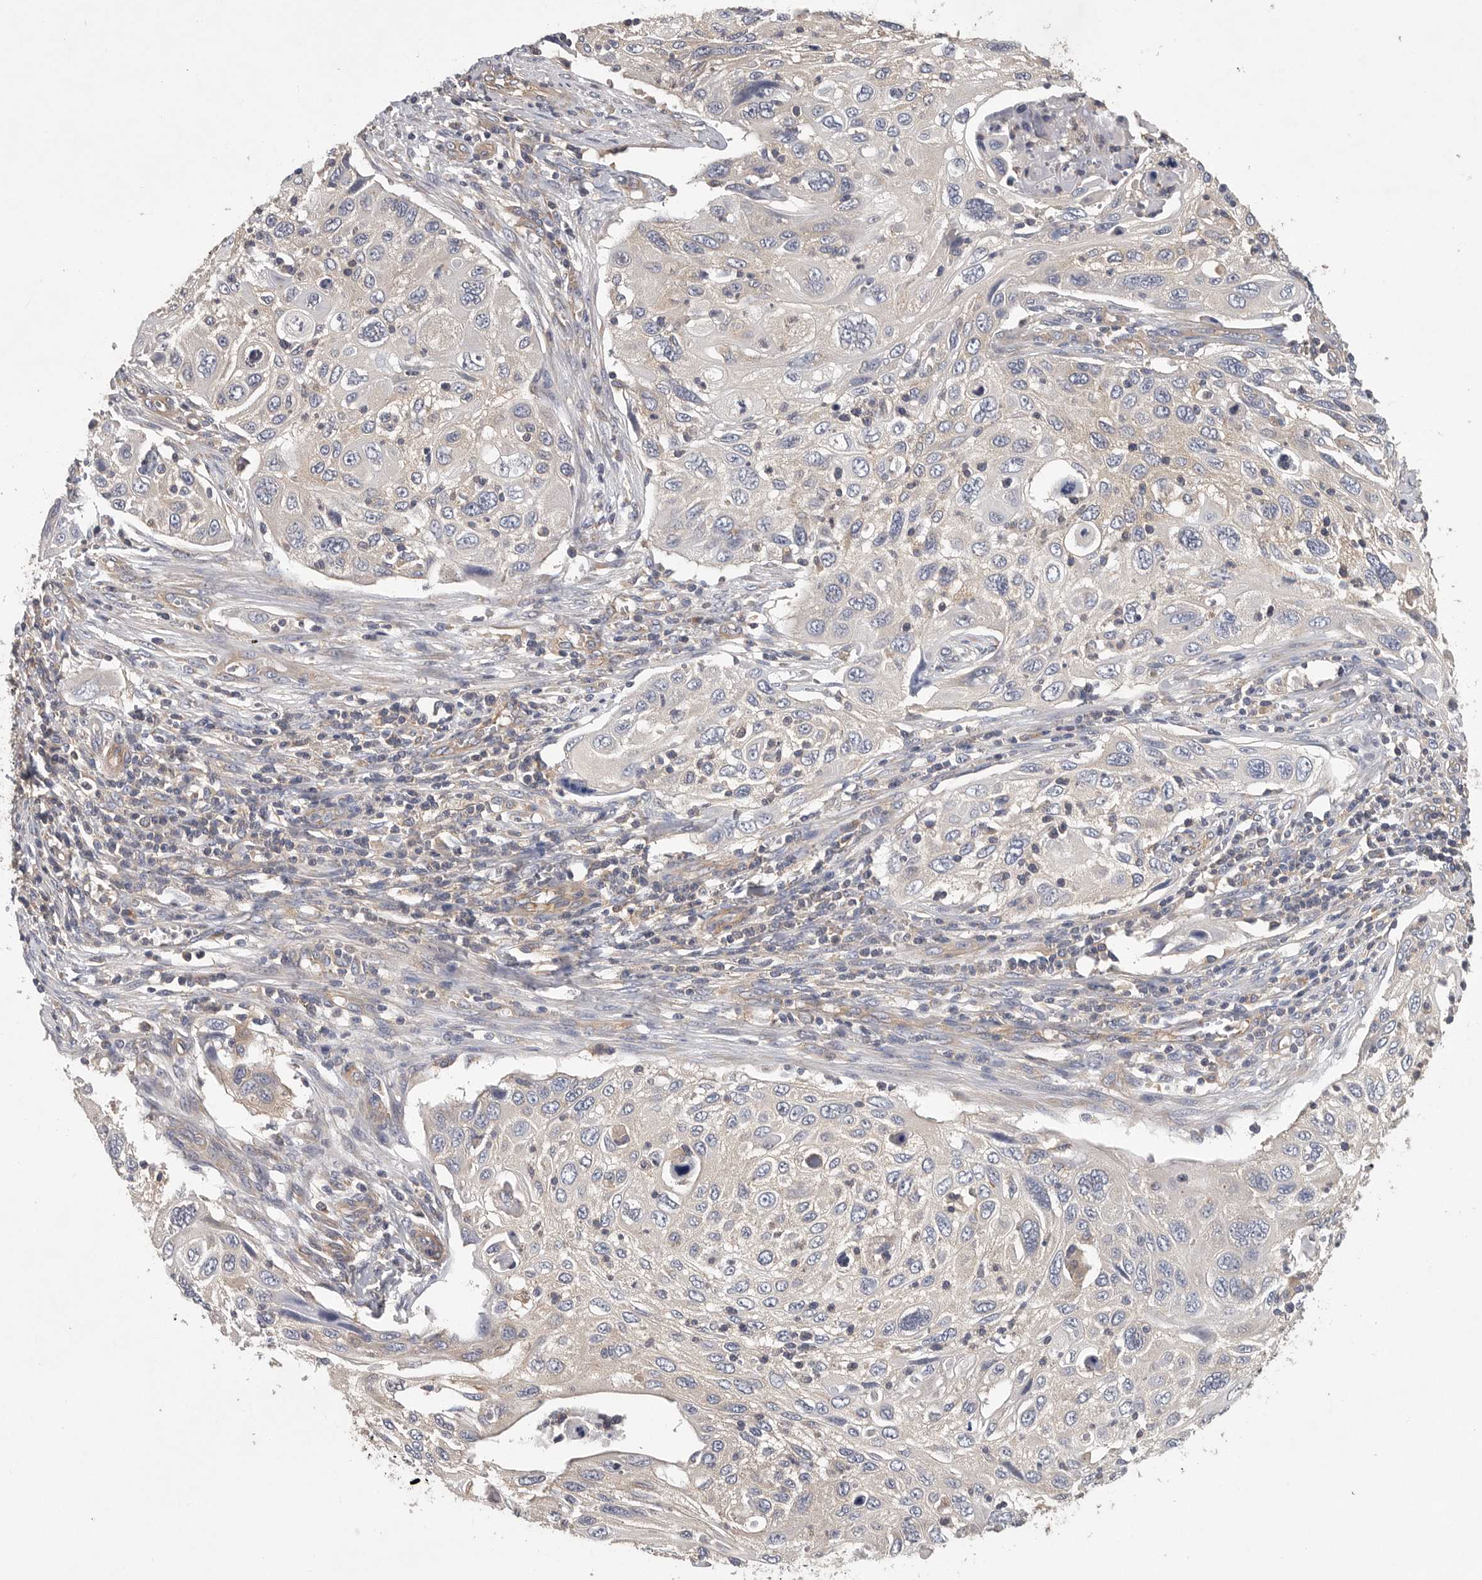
{"staining": {"intensity": "negative", "quantity": "none", "location": "none"}, "tissue": "cervical cancer", "cell_type": "Tumor cells", "image_type": "cancer", "snomed": [{"axis": "morphology", "description": "Squamous cell carcinoma, NOS"}, {"axis": "topography", "description": "Cervix"}], "caption": "Immunohistochemistry (IHC) image of neoplastic tissue: squamous cell carcinoma (cervical) stained with DAB (3,3'-diaminobenzidine) exhibits no significant protein expression in tumor cells.", "gene": "OXR1", "patient": {"sex": "female", "age": 70}}